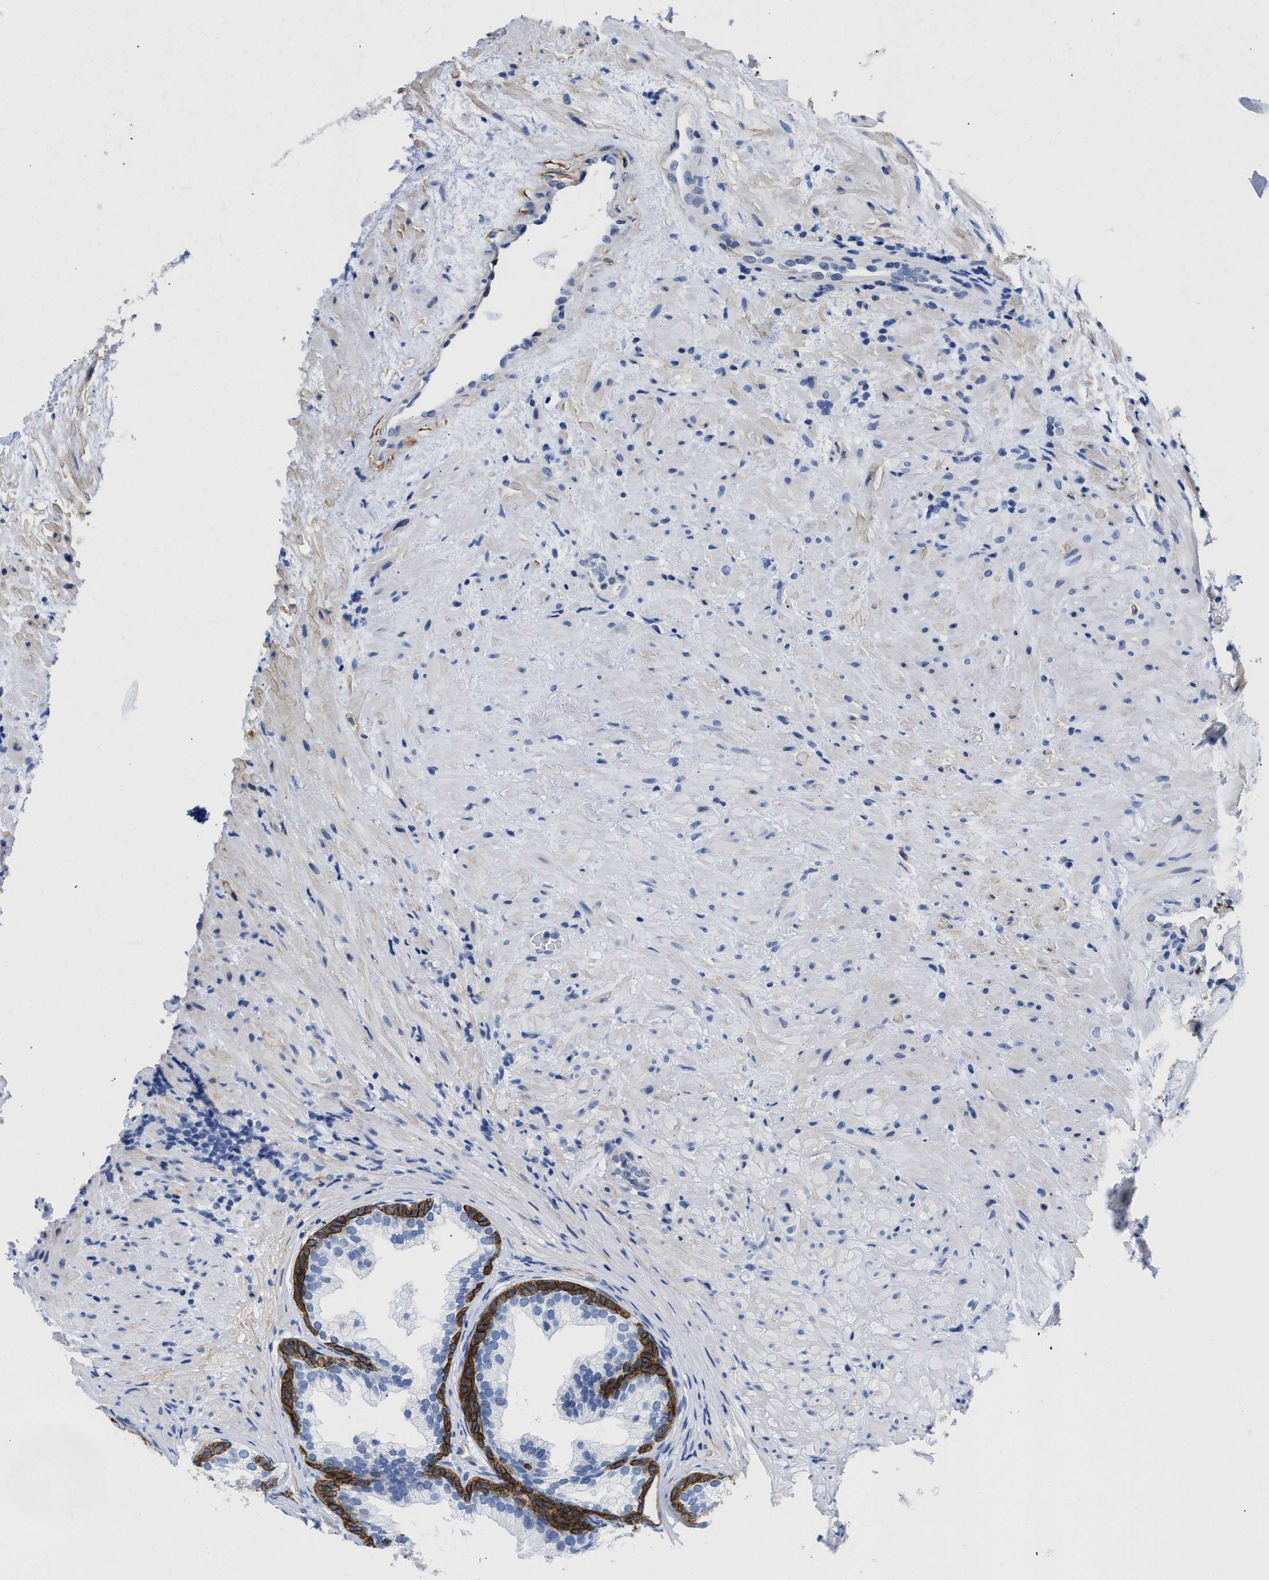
{"staining": {"intensity": "strong", "quantity": "25%-75%", "location": "cytoplasmic/membranous"}, "tissue": "prostate", "cell_type": "Glandular cells", "image_type": "normal", "snomed": [{"axis": "morphology", "description": "Normal tissue, NOS"}, {"axis": "topography", "description": "Prostate"}], "caption": "Immunohistochemistry (IHC) of unremarkable prostate shows high levels of strong cytoplasmic/membranous positivity in about 25%-75% of glandular cells.", "gene": "TRIM29", "patient": {"sex": "male", "age": 76}}